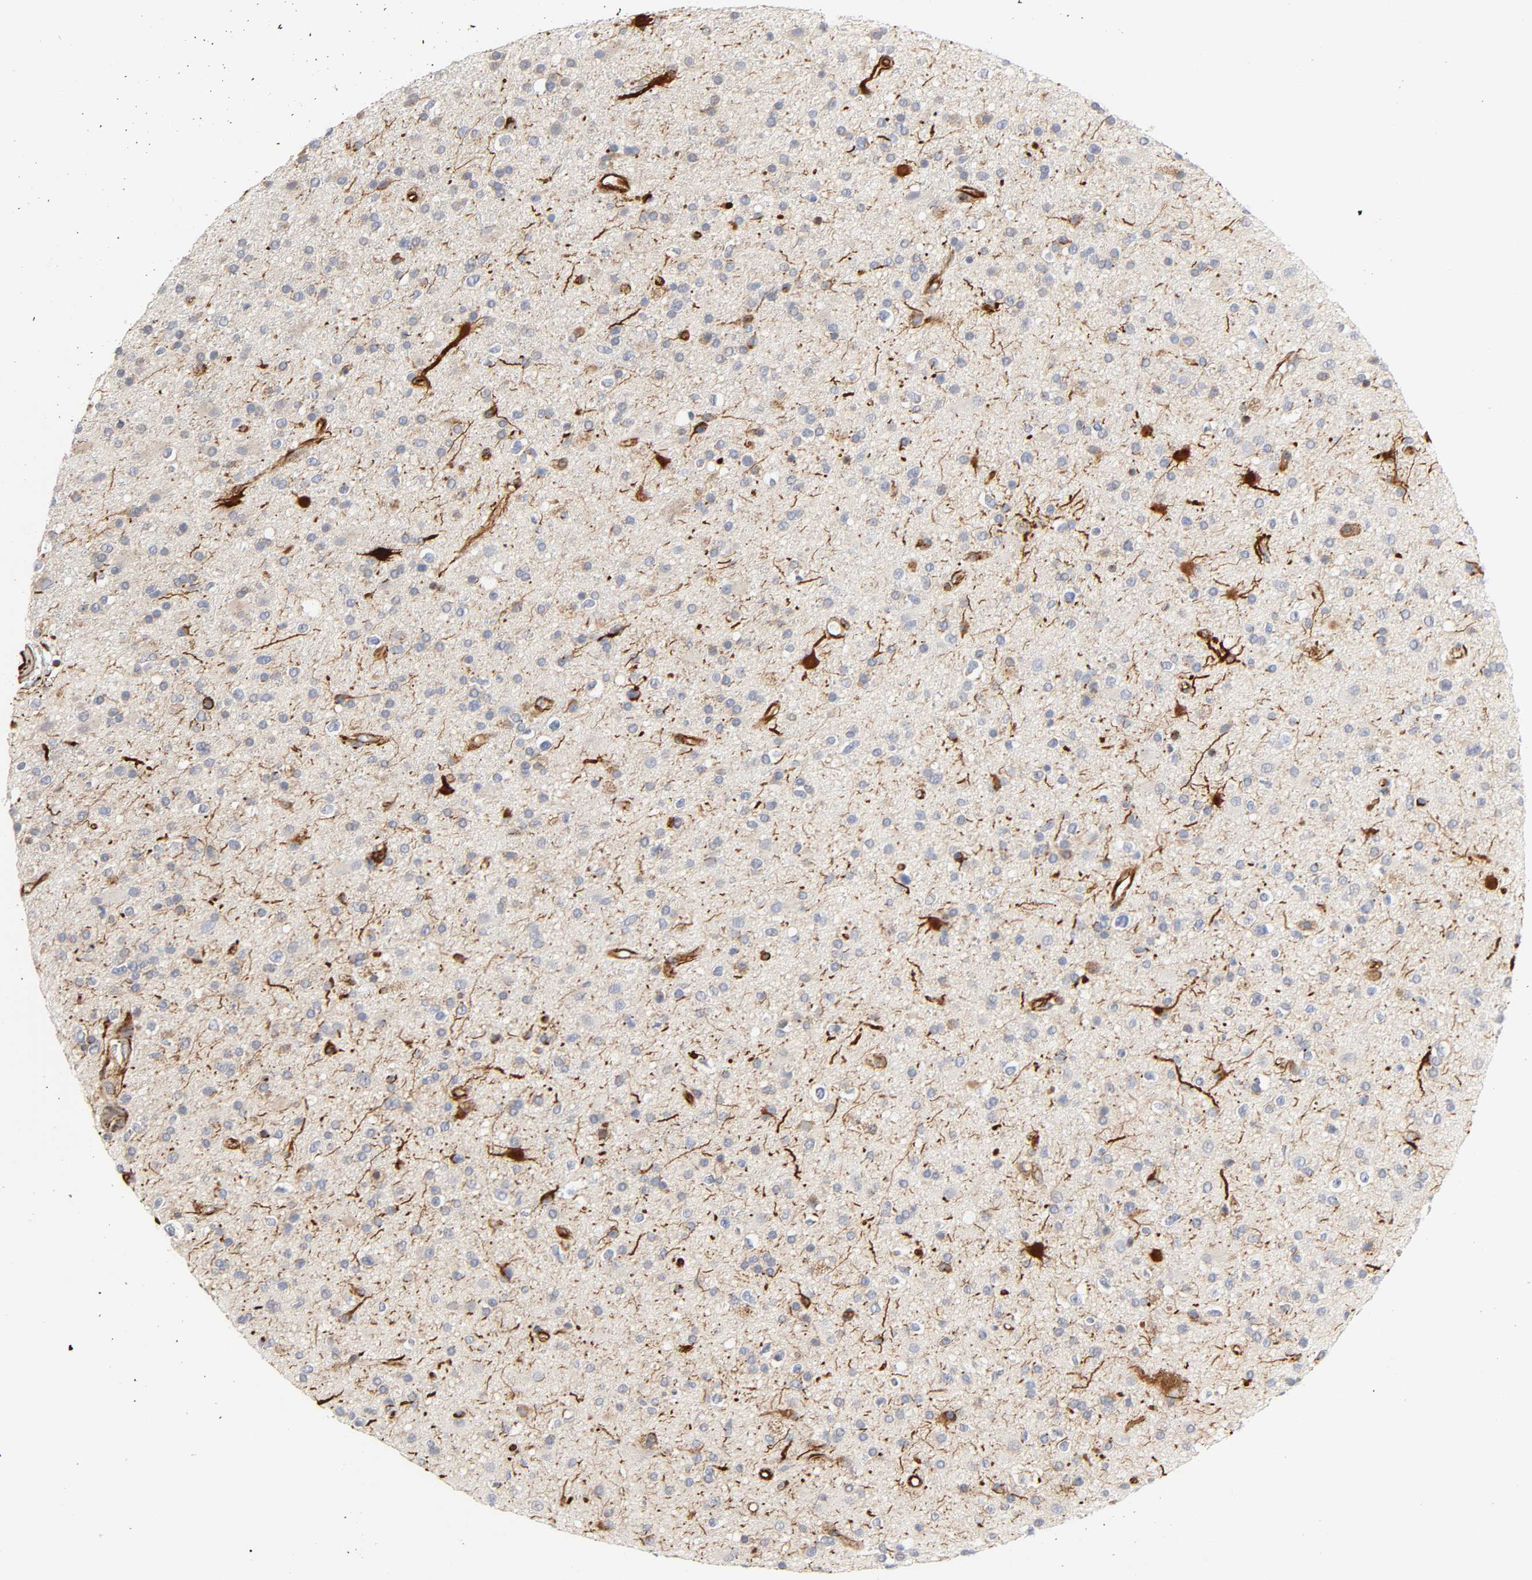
{"staining": {"intensity": "moderate", "quantity": "25%-75%", "location": "cytoplasmic/membranous"}, "tissue": "glioma", "cell_type": "Tumor cells", "image_type": "cancer", "snomed": [{"axis": "morphology", "description": "Glioma, malignant, High grade"}, {"axis": "topography", "description": "Brain"}], "caption": "Tumor cells reveal medium levels of moderate cytoplasmic/membranous positivity in about 25%-75% of cells in glioma.", "gene": "FAM118A", "patient": {"sex": "male", "age": 33}}